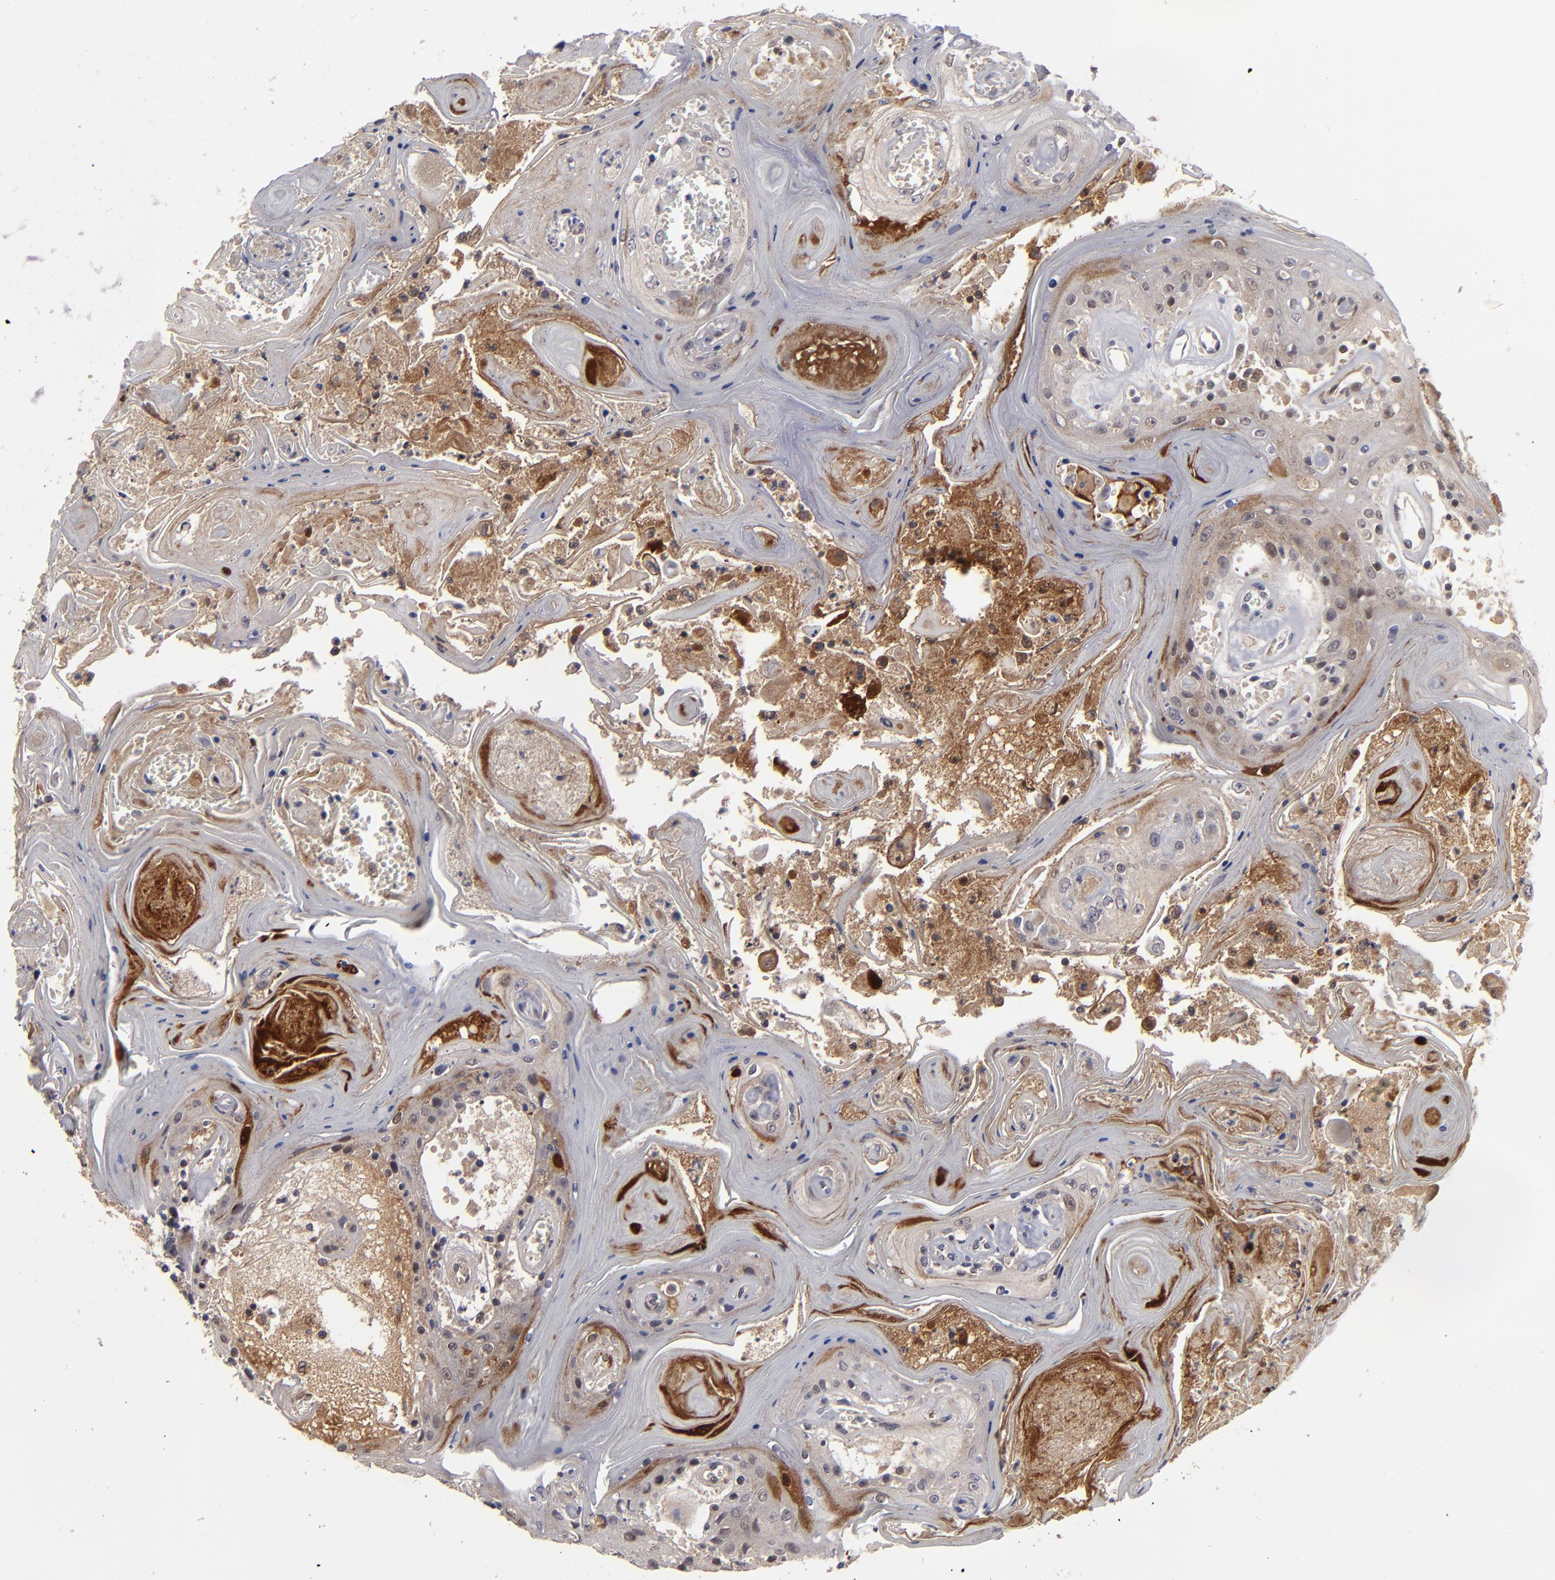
{"staining": {"intensity": "weak", "quantity": "<25%", "location": "cytoplasmic/membranous"}, "tissue": "head and neck cancer", "cell_type": "Tumor cells", "image_type": "cancer", "snomed": [{"axis": "morphology", "description": "Squamous cell carcinoma, NOS"}, {"axis": "topography", "description": "Oral tissue"}, {"axis": "topography", "description": "Head-Neck"}], "caption": "Tumor cells show no significant protein staining in head and neck squamous cell carcinoma. (DAB IHC visualized using brightfield microscopy, high magnification).", "gene": "EXD2", "patient": {"sex": "female", "age": 76}}